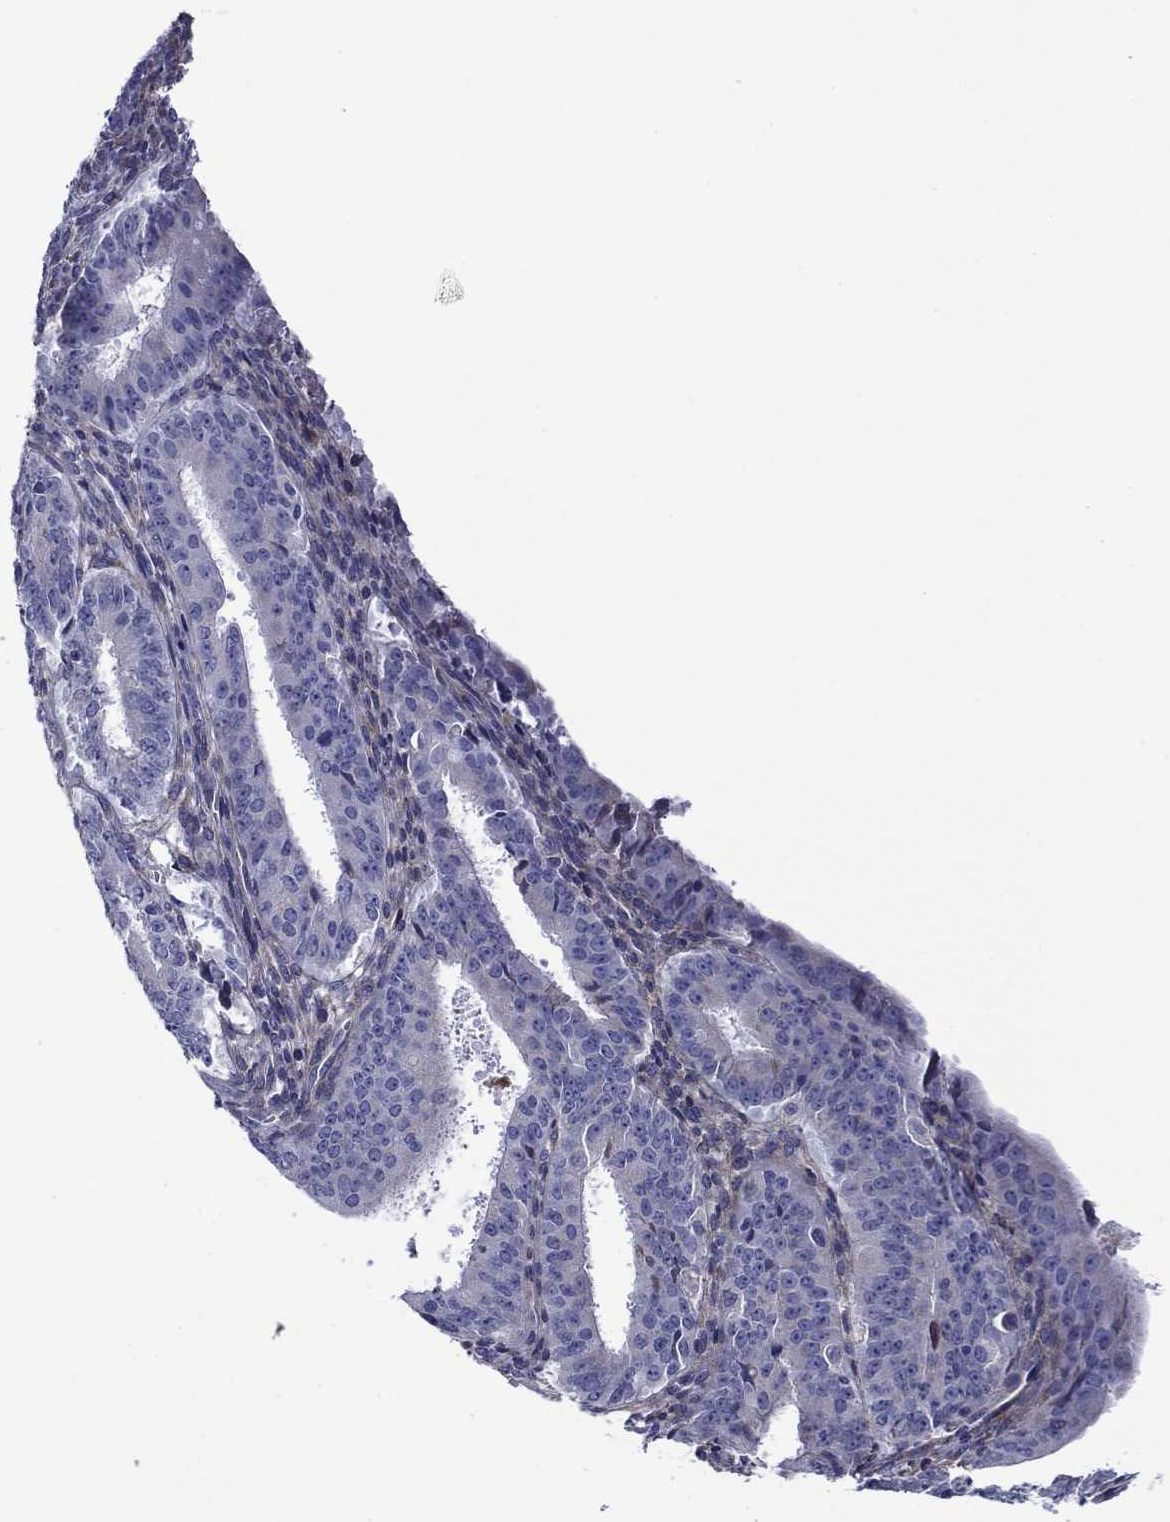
{"staining": {"intensity": "moderate", "quantity": "<25%", "location": "cytoplasmic/membranous"}, "tissue": "ovarian cancer", "cell_type": "Tumor cells", "image_type": "cancer", "snomed": [{"axis": "morphology", "description": "Carcinoma, endometroid"}, {"axis": "topography", "description": "Ovary"}], "caption": "A histopathology image of ovarian endometroid carcinoma stained for a protein reveals moderate cytoplasmic/membranous brown staining in tumor cells.", "gene": "HSPG2", "patient": {"sex": "female", "age": 42}}